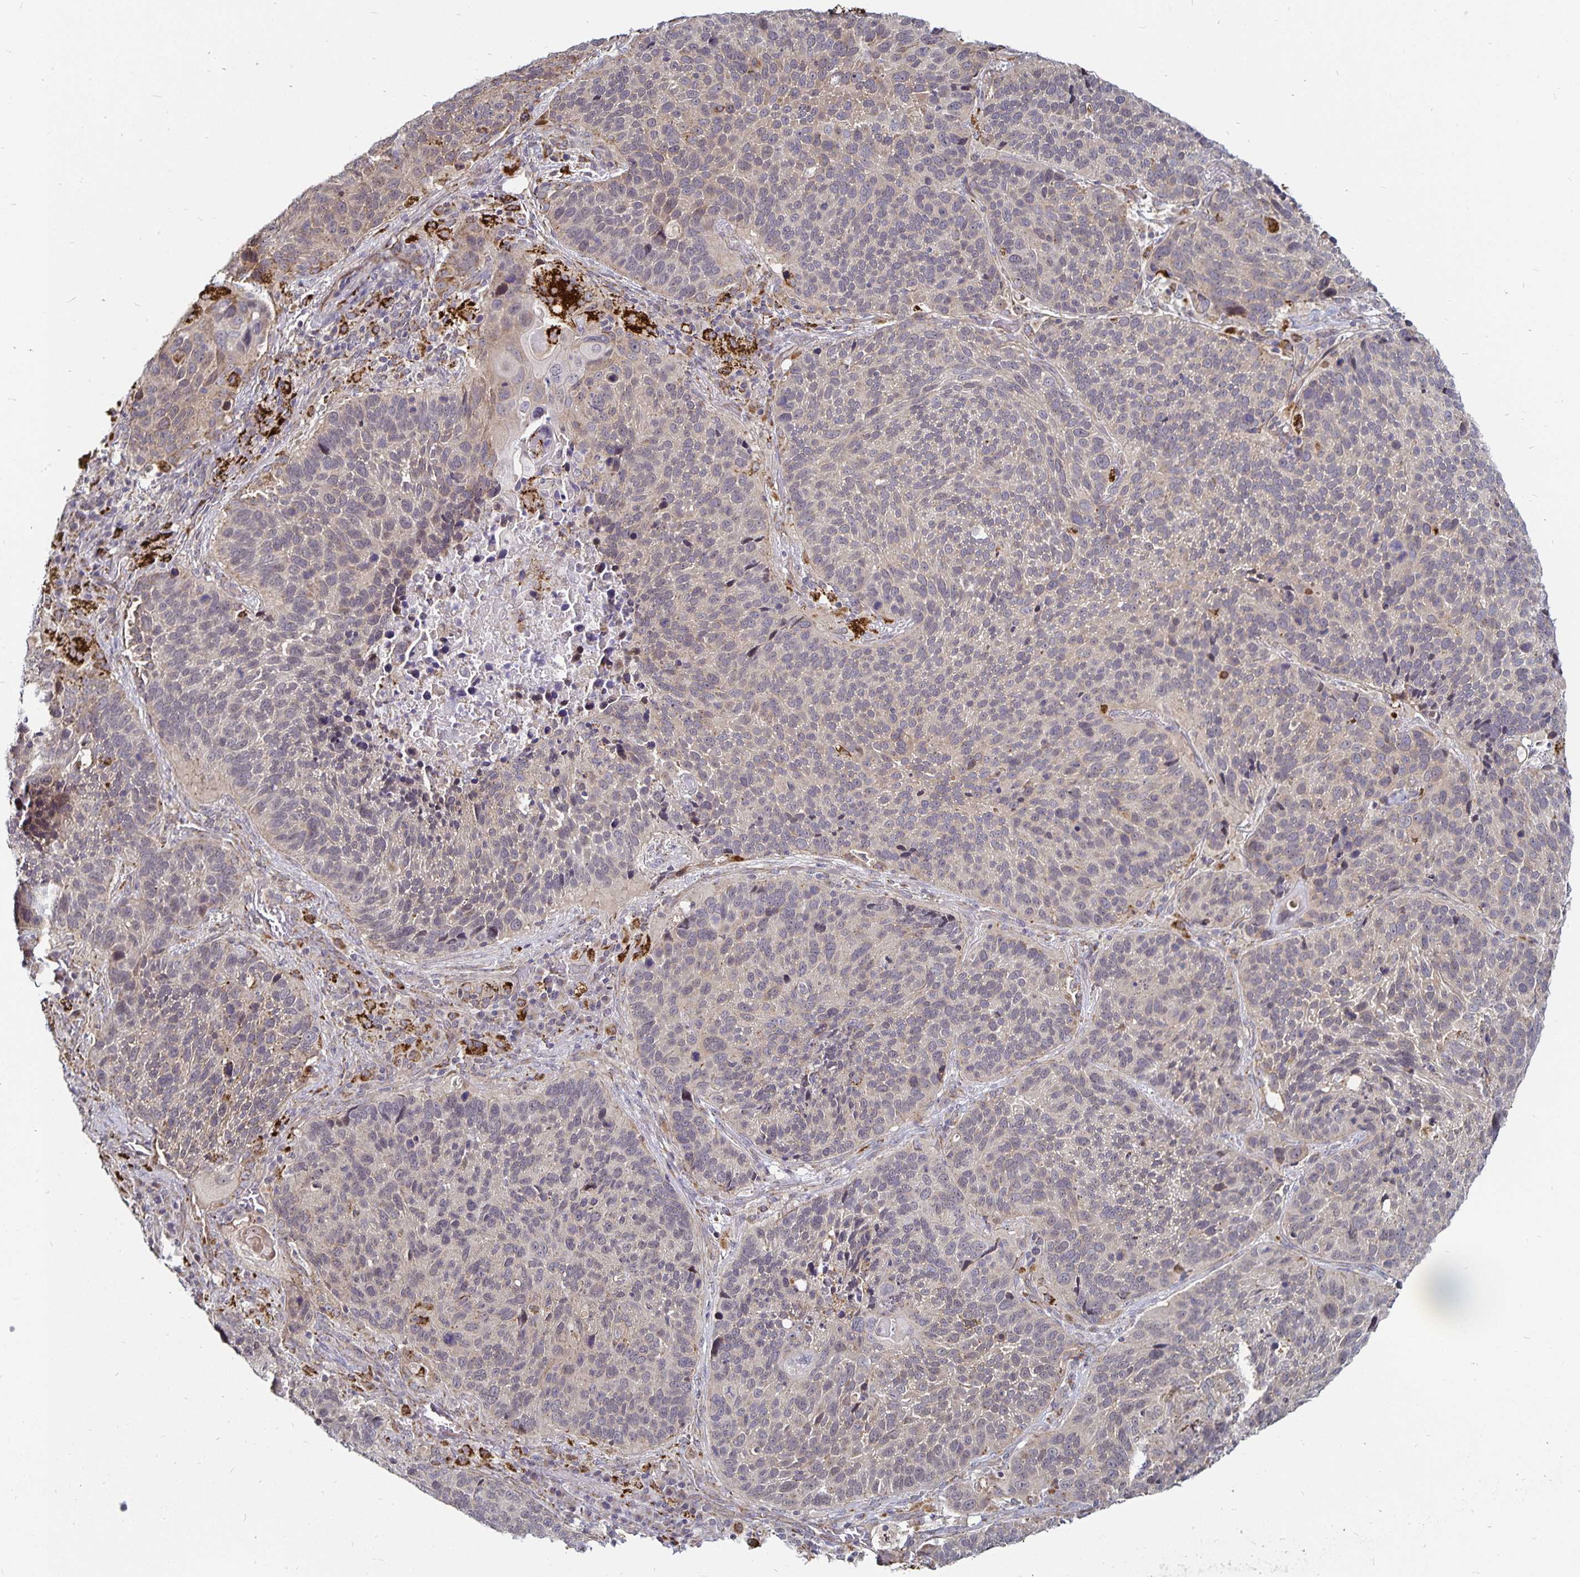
{"staining": {"intensity": "negative", "quantity": "none", "location": "none"}, "tissue": "lung cancer", "cell_type": "Tumor cells", "image_type": "cancer", "snomed": [{"axis": "morphology", "description": "Squamous cell carcinoma, NOS"}, {"axis": "topography", "description": "Lung"}], "caption": "Histopathology image shows no protein staining in tumor cells of lung cancer tissue.", "gene": "CYP27A1", "patient": {"sex": "male", "age": 68}}